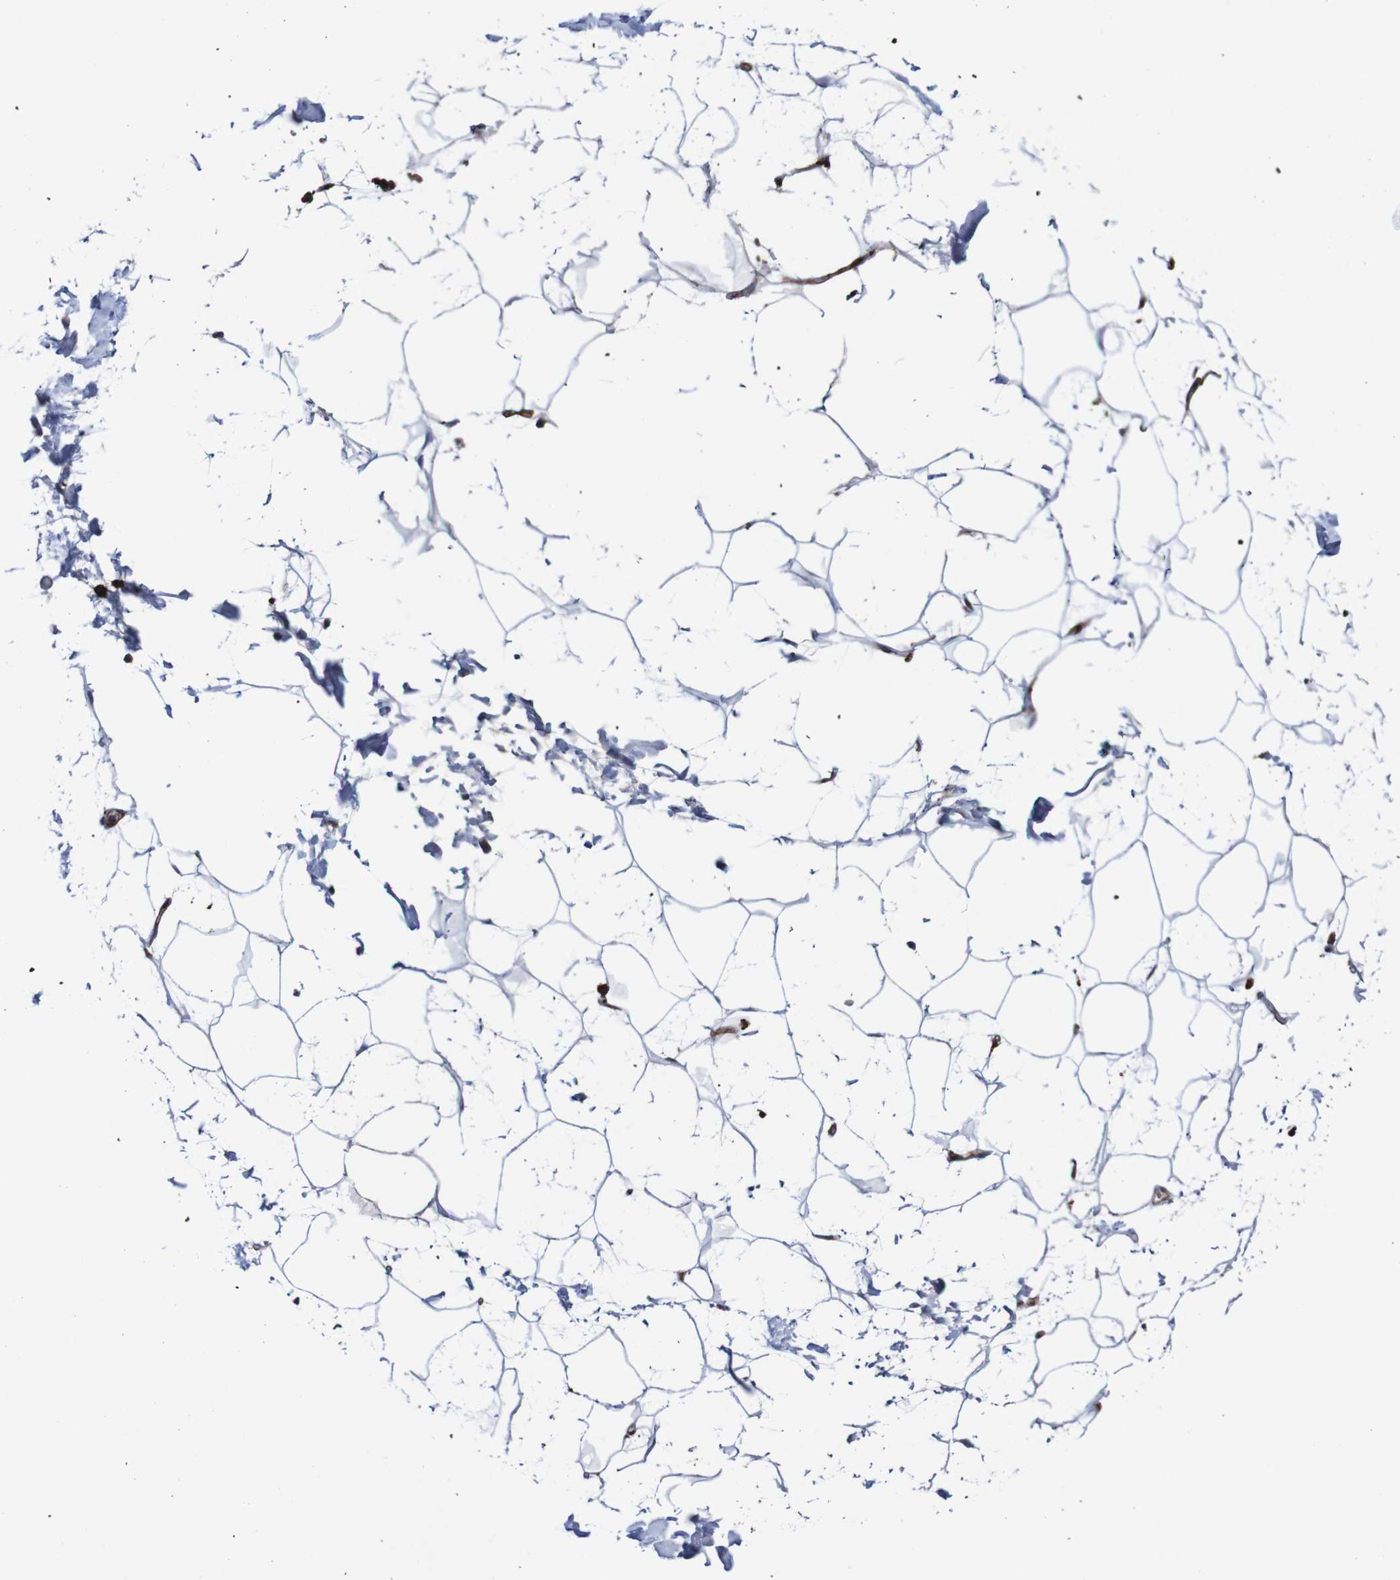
{"staining": {"intensity": "negative", "quantity": "none", "location": "none"}, "tissue": "adipose tissue", "cell_type": "Adipocytes", "image_type": "normal", "snomed": [{"axis": "morphology", "description": "Normal tissue, NOS"}, {"axis": "topography", "description": "Soft tissue"}], "caption": "A micrograph of adipose tissue stained for a protein demonstrates no brown staining in adipocytes.", "gene": "RIGI", "patient": {"sex": "male", "age": 72}}